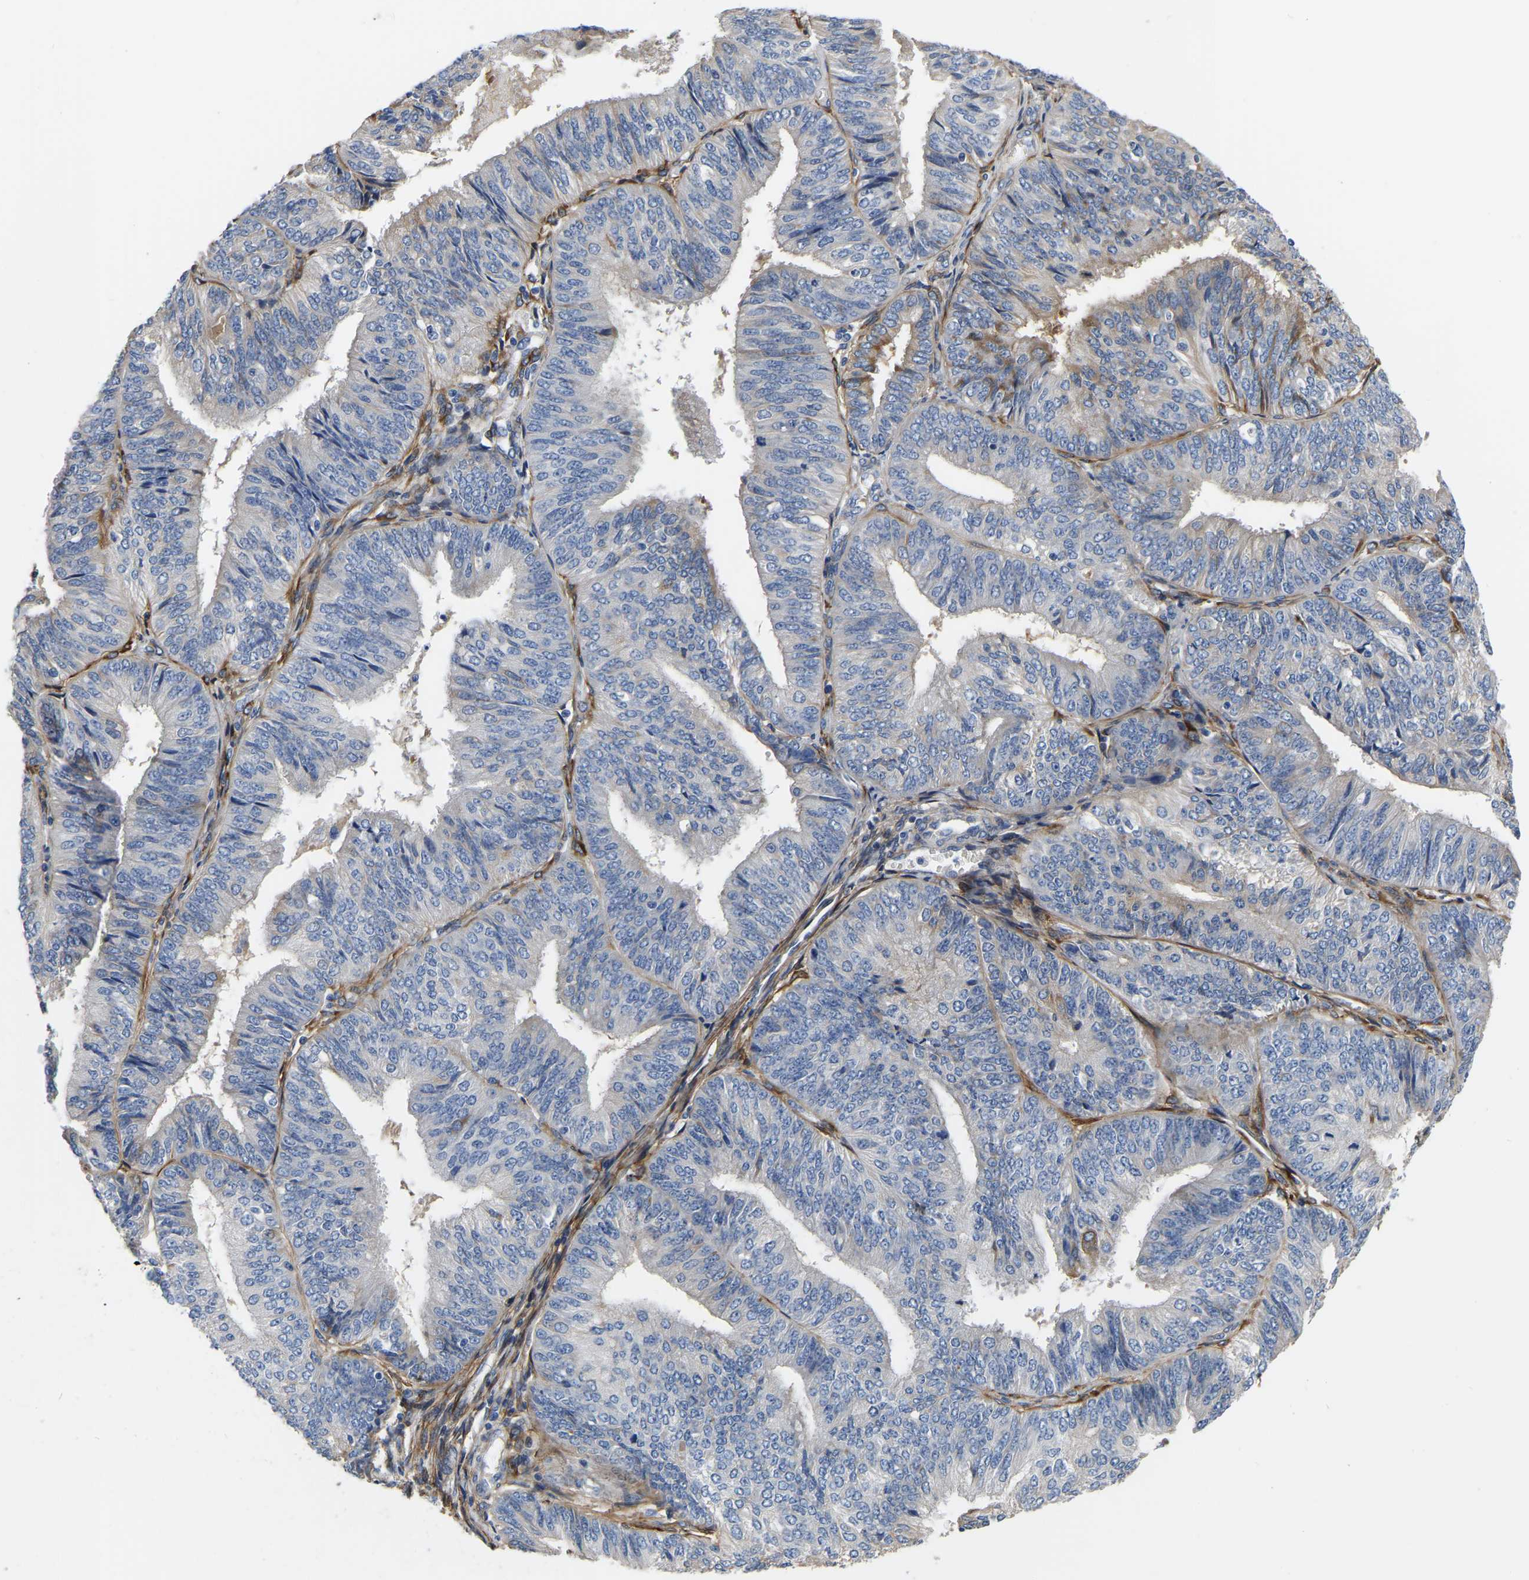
{"staining": {"intensity": "negative", "quantity": "none", "location": "none"}, "tissue": "endometrial cancer", "cell_type": "Tumor cells", "image_type": "cancer", "snomed": [{"axis": "morphology", "description": "Adenocarcinoma, NOS"}, {"axis": "topography", "description": "Endometrium"}], "caption": "A histopathology image of endometrial adenocarcinoma stained for a protein shows no brown staining in tumor cells. (DAB (3,3'-diaminobenzidine) immunohistochemistry visualized using brightfield microscopy, high magnification).", "gene": "COL6A1", "patient": {"sex": "female", "age": 58}}